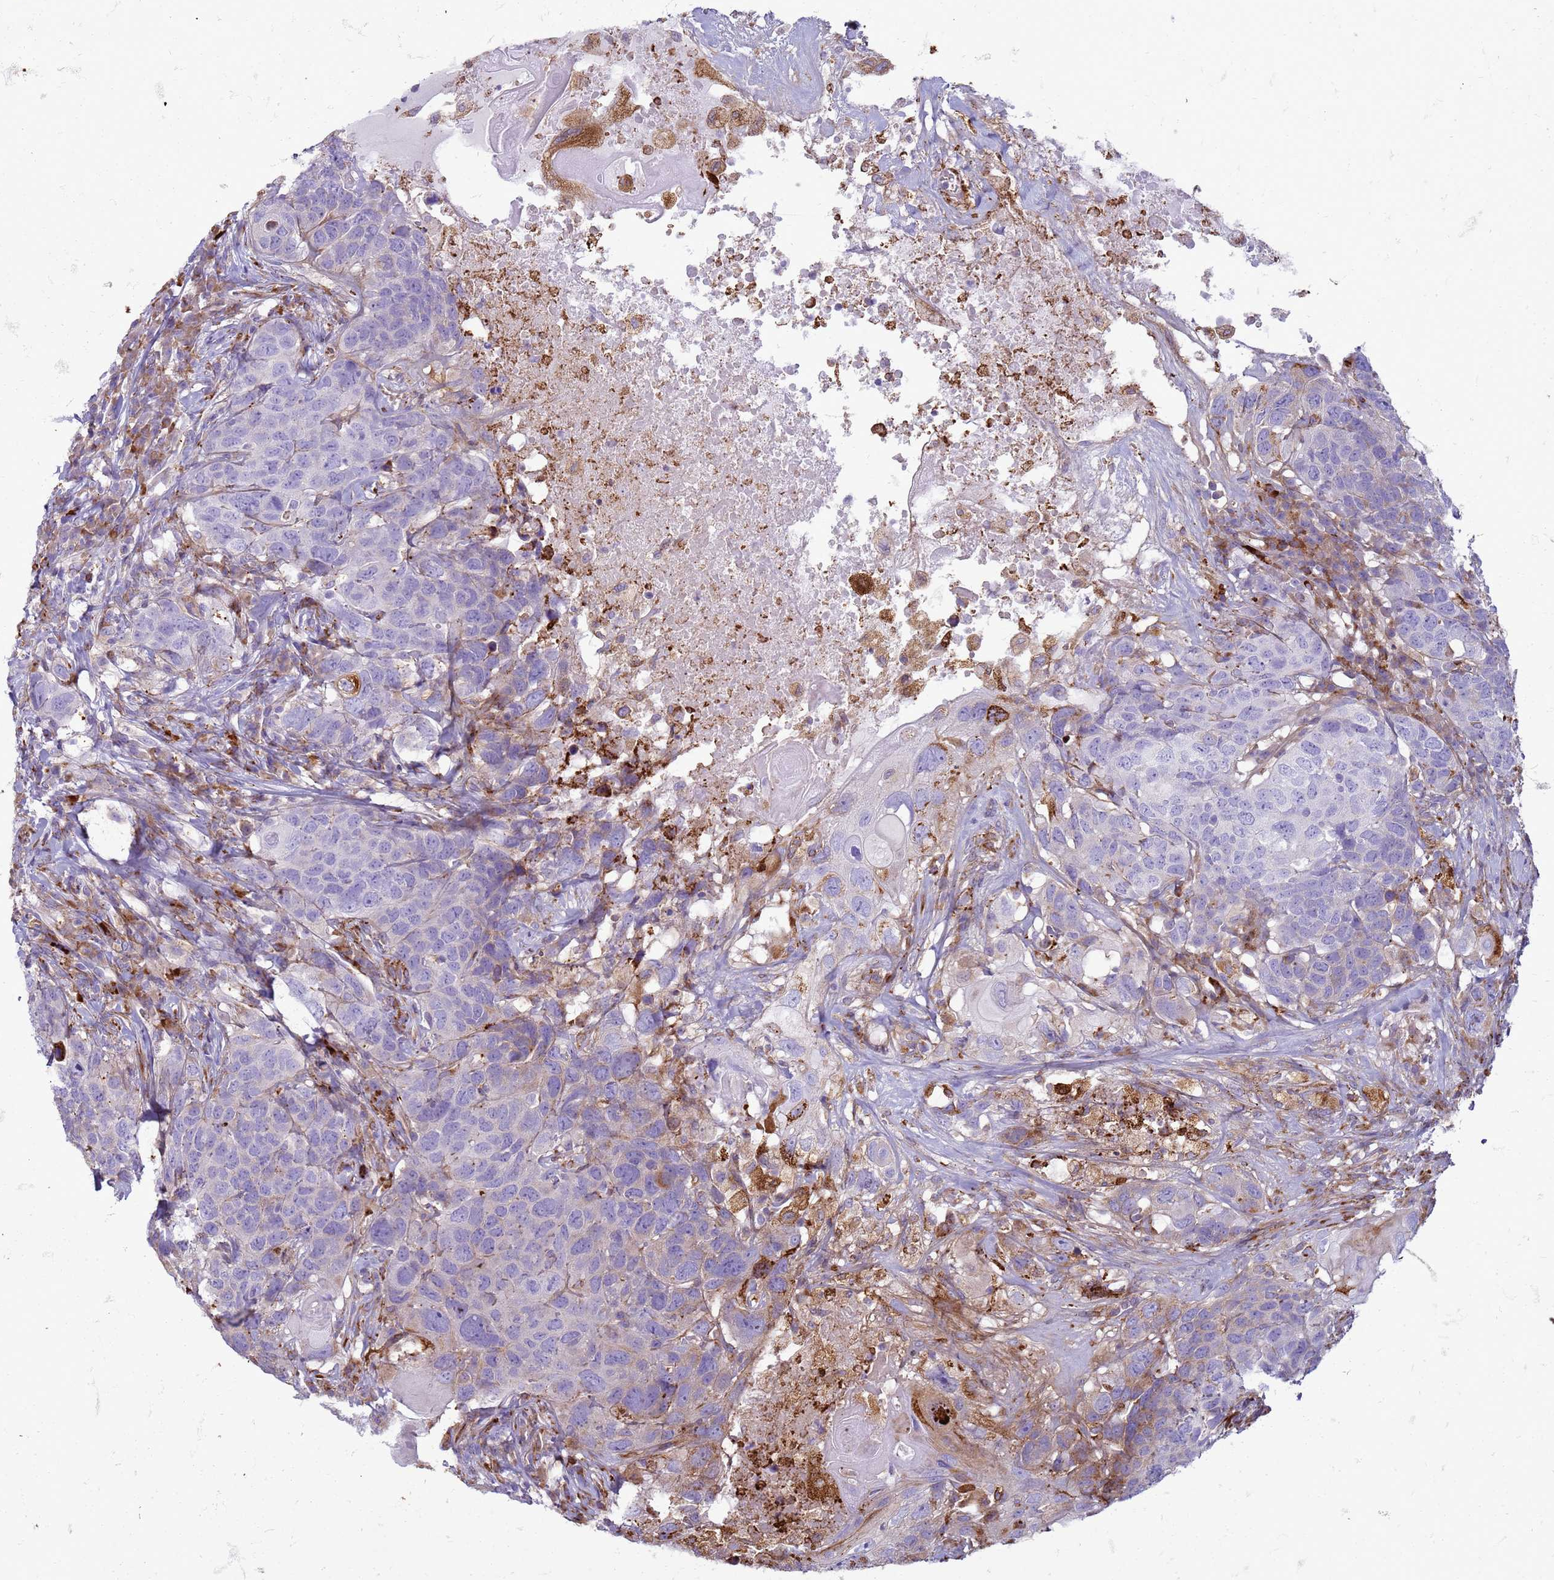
{"staining": {"intensity": "negative", "quantity": "none", "location": "none"}, "tissue": "head and neck cancer", "cell_type": "Tumor cells", "image_type": "cancer", "snomed": [{"axis": "morphology", "description": "Squamous cell carcinoma, NOS"}, {"axis": "topography", "description": "Head-Neck"}], "caption": "A histopathology image of human head and neck cancer is negative for staining in tumor cells.", "gene": "PDK3", "patient": {"sex": "male", "age": 66}}